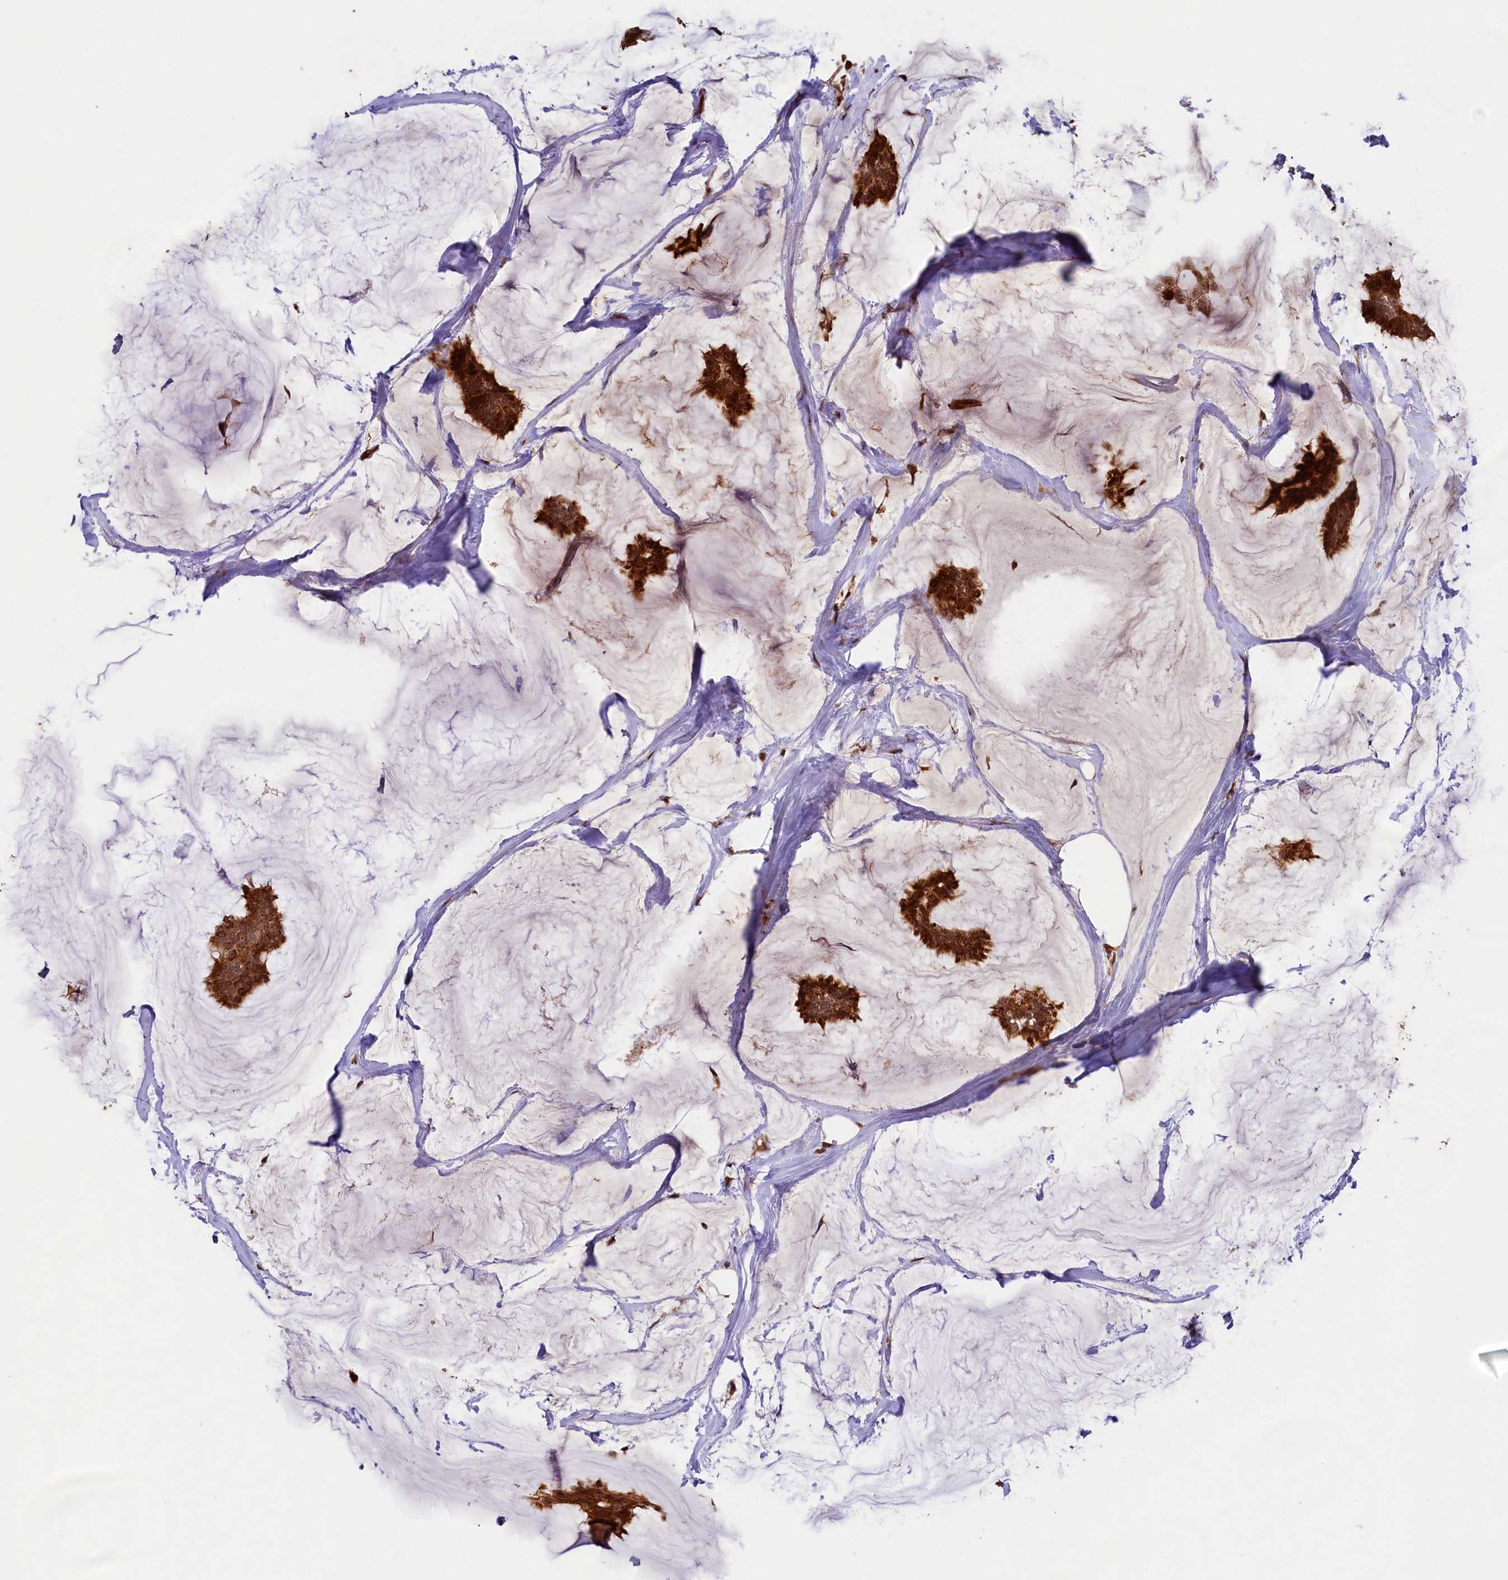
{"staining": {"intensity": "strong", "quantity": ">75%", "location": "cytoplasmic/membranous,nuclear"}, "tissue": "breast cancer", "cell_type": "Tumor cells", "image_type": "cancer", "snomed": [{"axis": "morphology", "description": "Duct carcinoma"}, {"axis": "topography", "description": "Breast"}], "caption": "Breast cancer was stained to show a protein in brown. There is high levels of strong cytoplasmic/membranous and nuclear expression in approximately >75% of tumor cells. (IHC, brightfield microscopy, high magnification).", "gene": "SHPRH", "patient": {"sex": "female", "age": 93}}